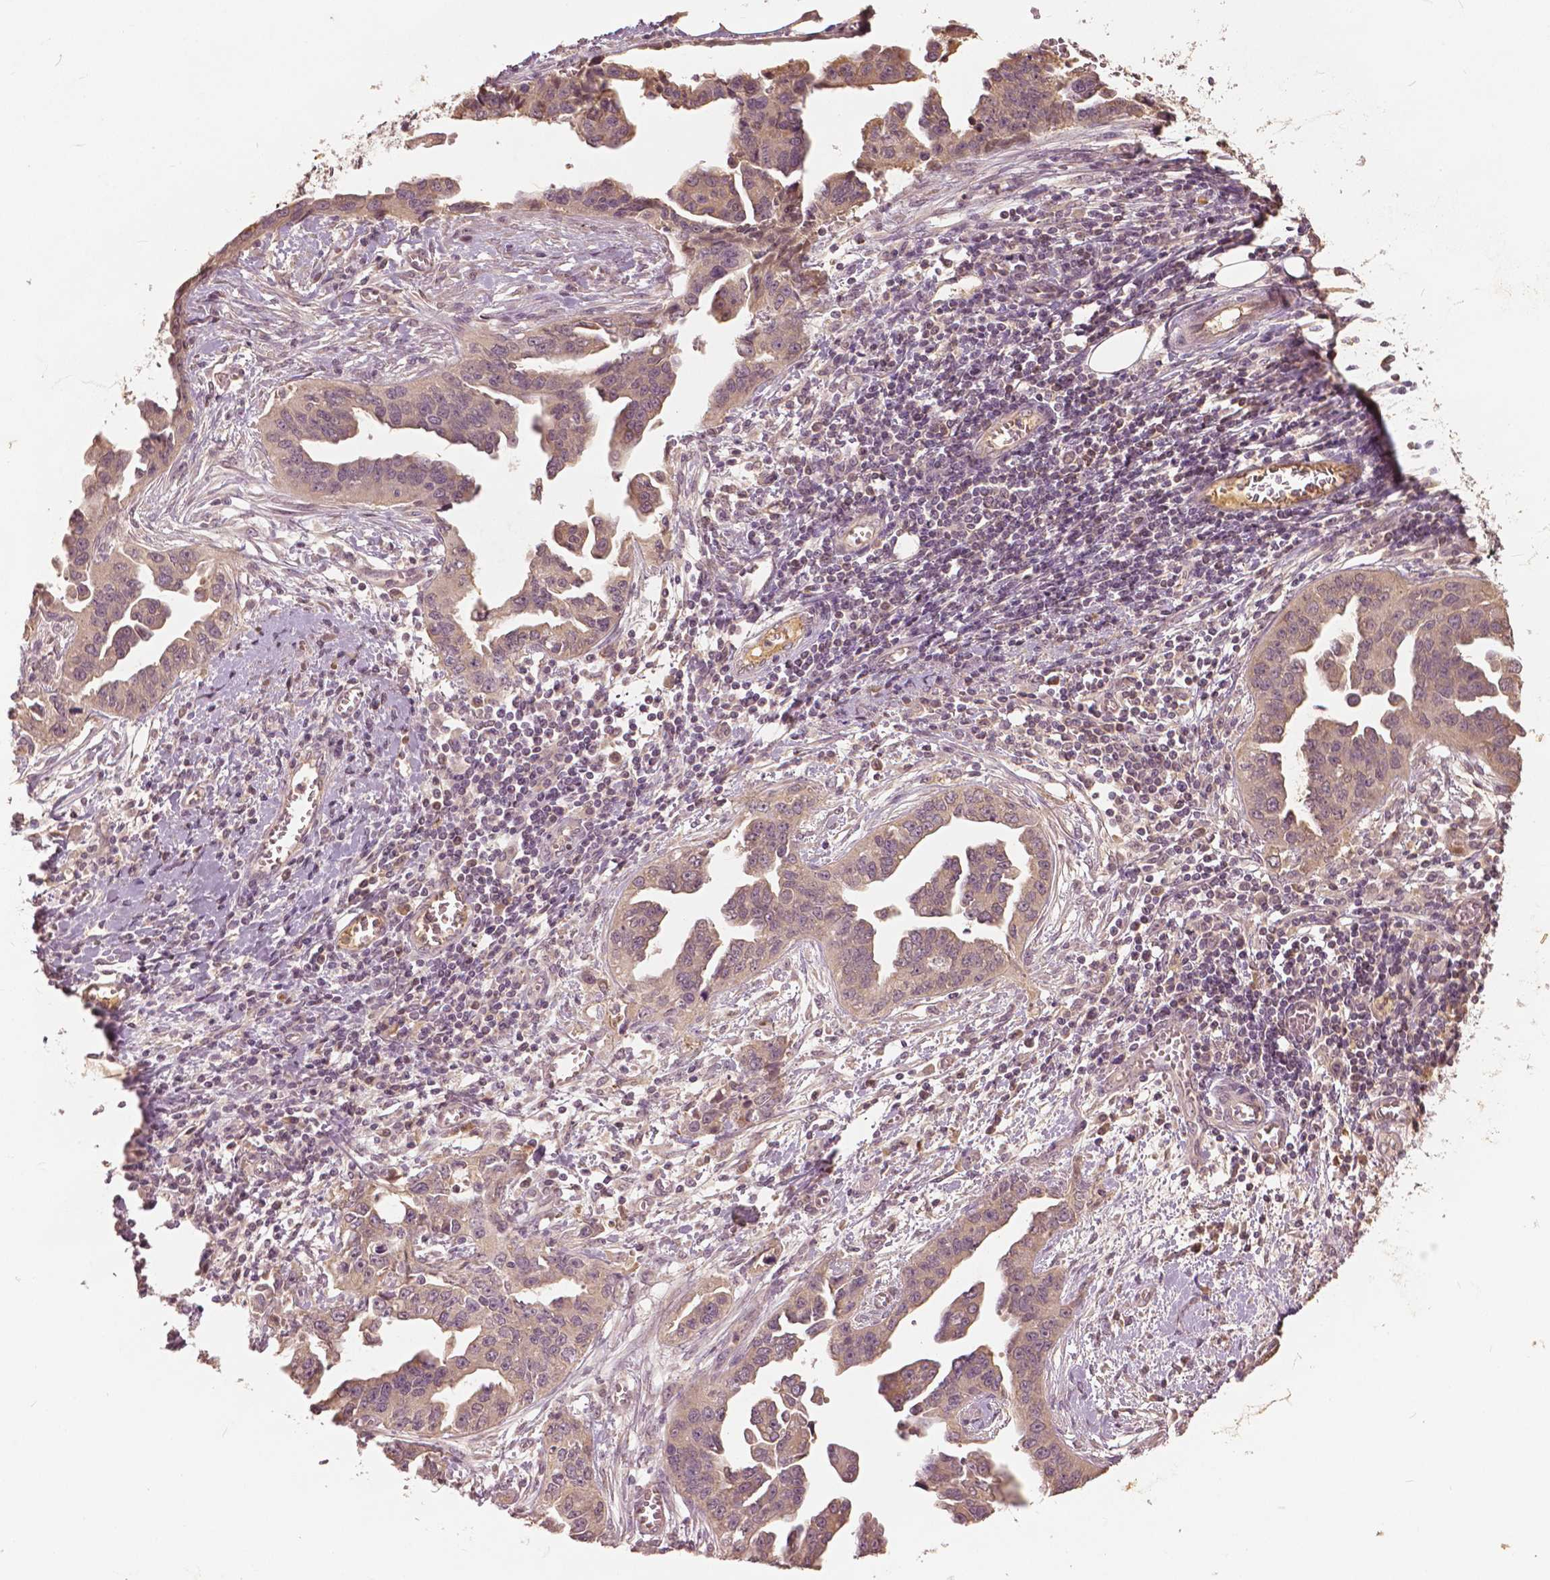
{"staining": {"intensity": "weak", "quantity": ">75%", "location": "cytoplasmic/membranous,nuclear"}, "tissue": "ovarian cancer", "cell_type": "Tumor cells", "image_type": "cancer", "snomed": [{"axis": "morphology", "description": "Cystadenocarcinoma, serous, NOS"}, {"axis": "topography", "description": "Ovary"}], "caption": "Human ovarian serous cystadenocarcinoma stained with a brown dye shows weak cytoplasmic/membranous and nuclear positive expression in approximately >75% of tumor cells.", "gene": "ANGPTL4", "patient": {"sex": "female", "age": 75}}